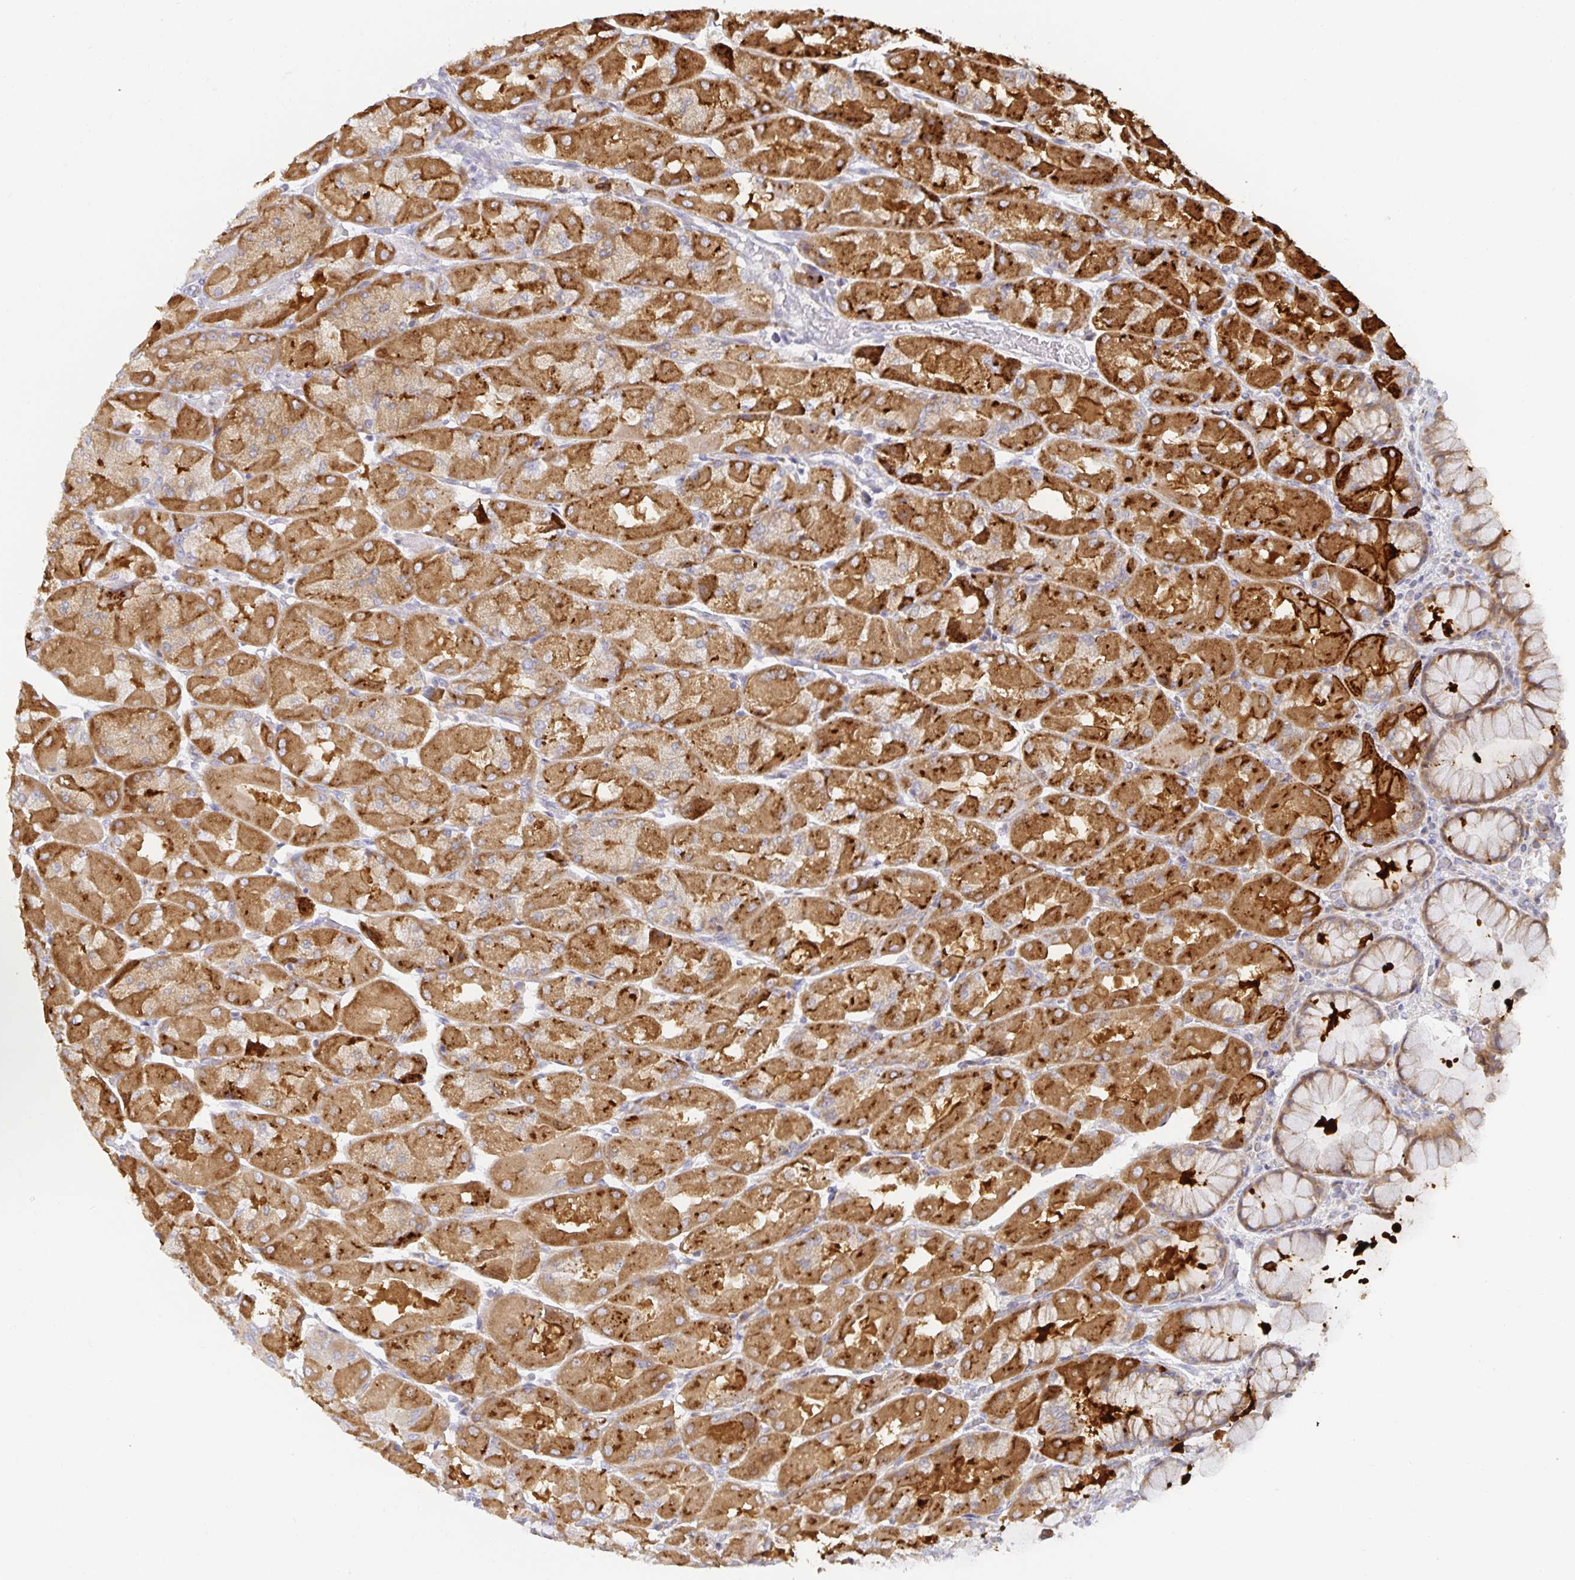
{"staining": {"intensity": "strong", "quantity": "25%-75%", "location": "cytoplasmic/membranous"}, "tissue": "stomach", "cell_type": "Glandular cells", "image_type": "normal", "snomed": [{"axis": "morphology", "description": "Normal tissue, NOS"}, {"axis": "topography", "description": "Stomach"}], "caption": "A micrograph of stomach stained for a protein exhibits strong cytoplasmic/membranous brown staining in glandular cells. Nuclei are stained in blue.", "gene": "NOMO1", "patient": {"sex": "female", "age": 61}}